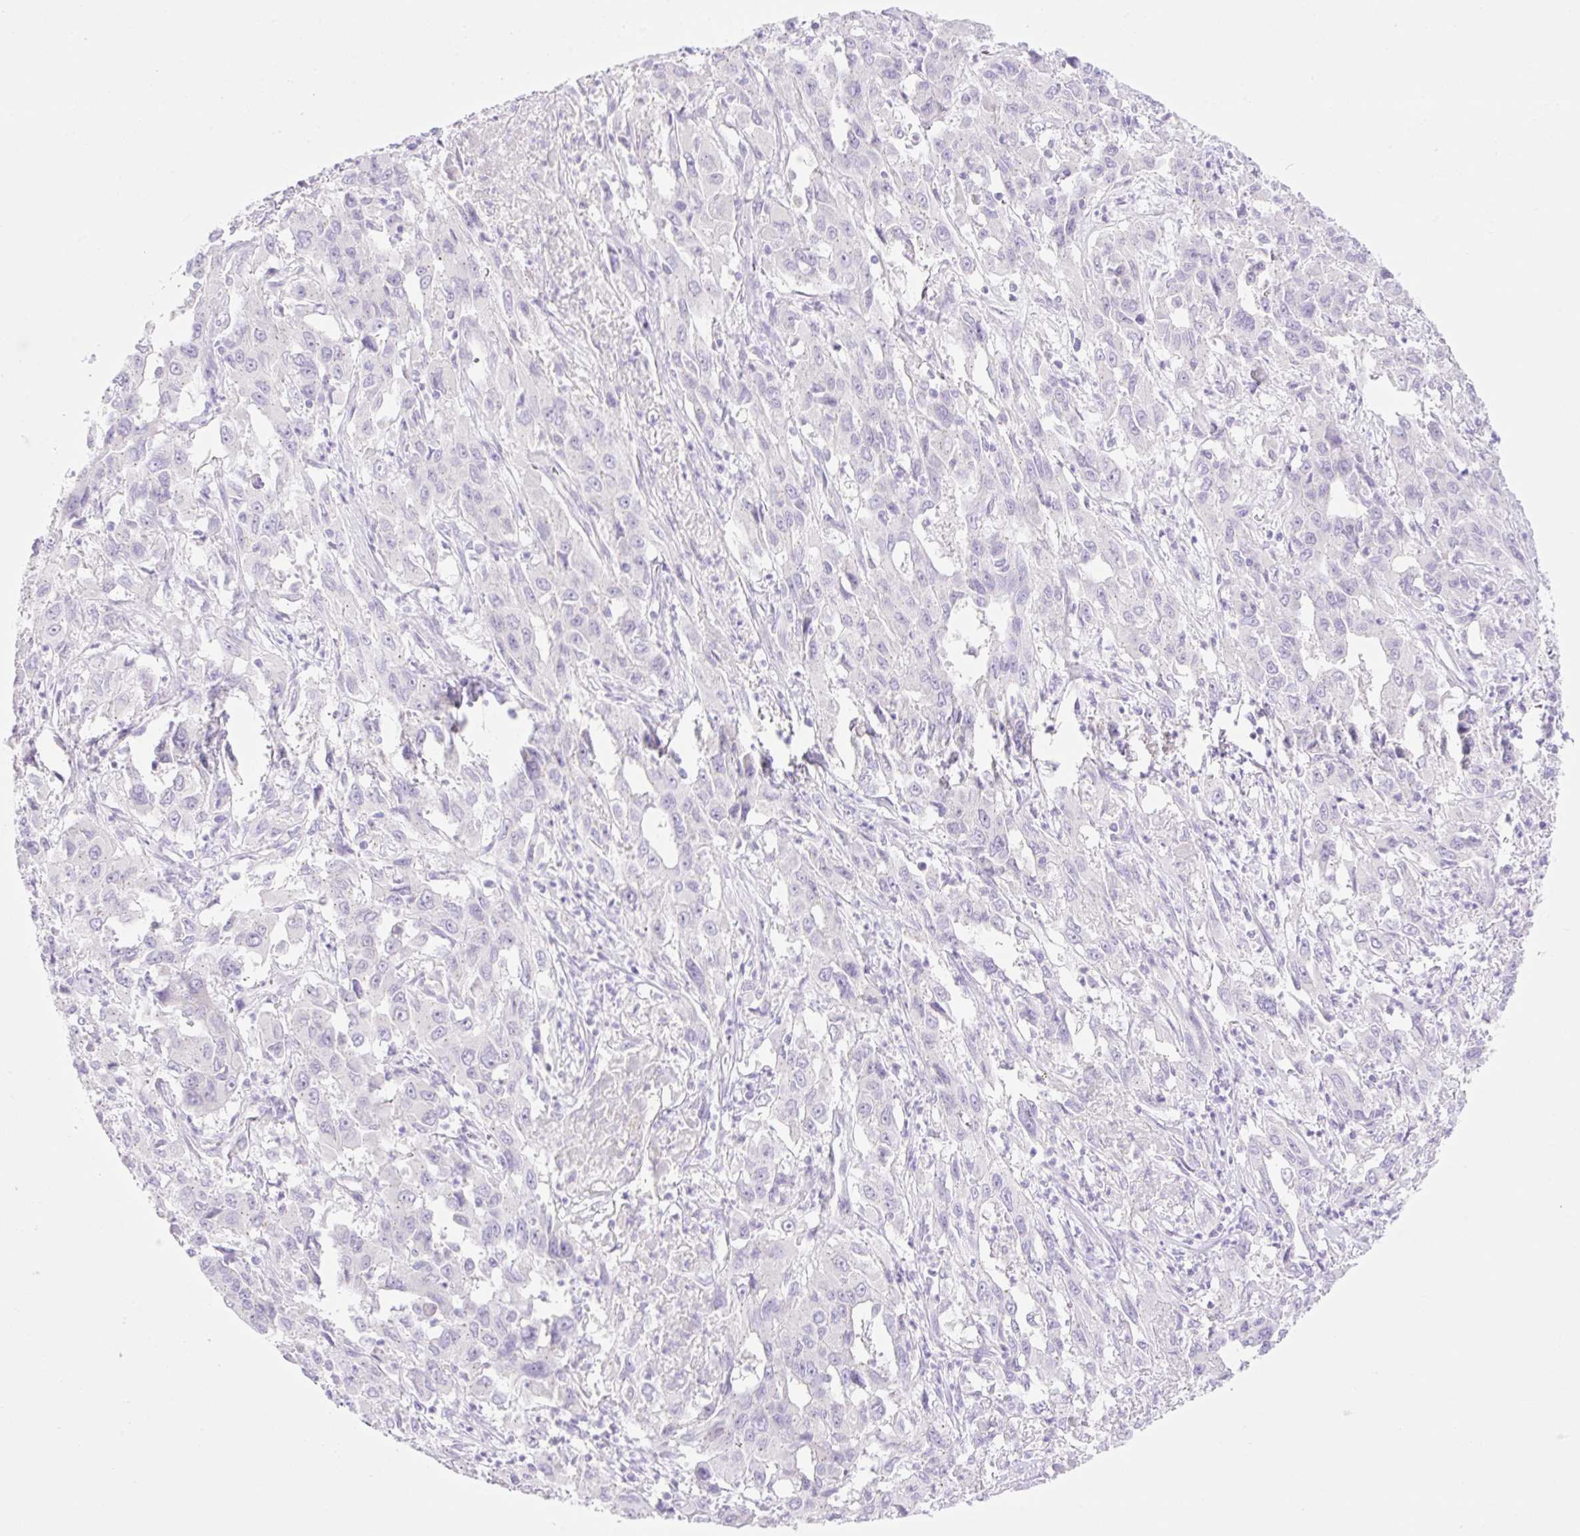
{"staining": {"intensity": "negative", "quantity": "none", "location": "none"}, "tissue": "liver cancer", "cell_type": "Tumor cells", "image_type": "cancer", "snomed": [{"axis": "morphology", "description": "Carcinoma, Hepatocellular, NOS"}, {"axis": "topography", "description": "Liver"}], "caption": "The IHC image has no significant expression in tumor cells of hepatocellular carcinoma (liver) tissue.", "gene": "CDX1", "patient": {"sex": "male", "age": 63}}